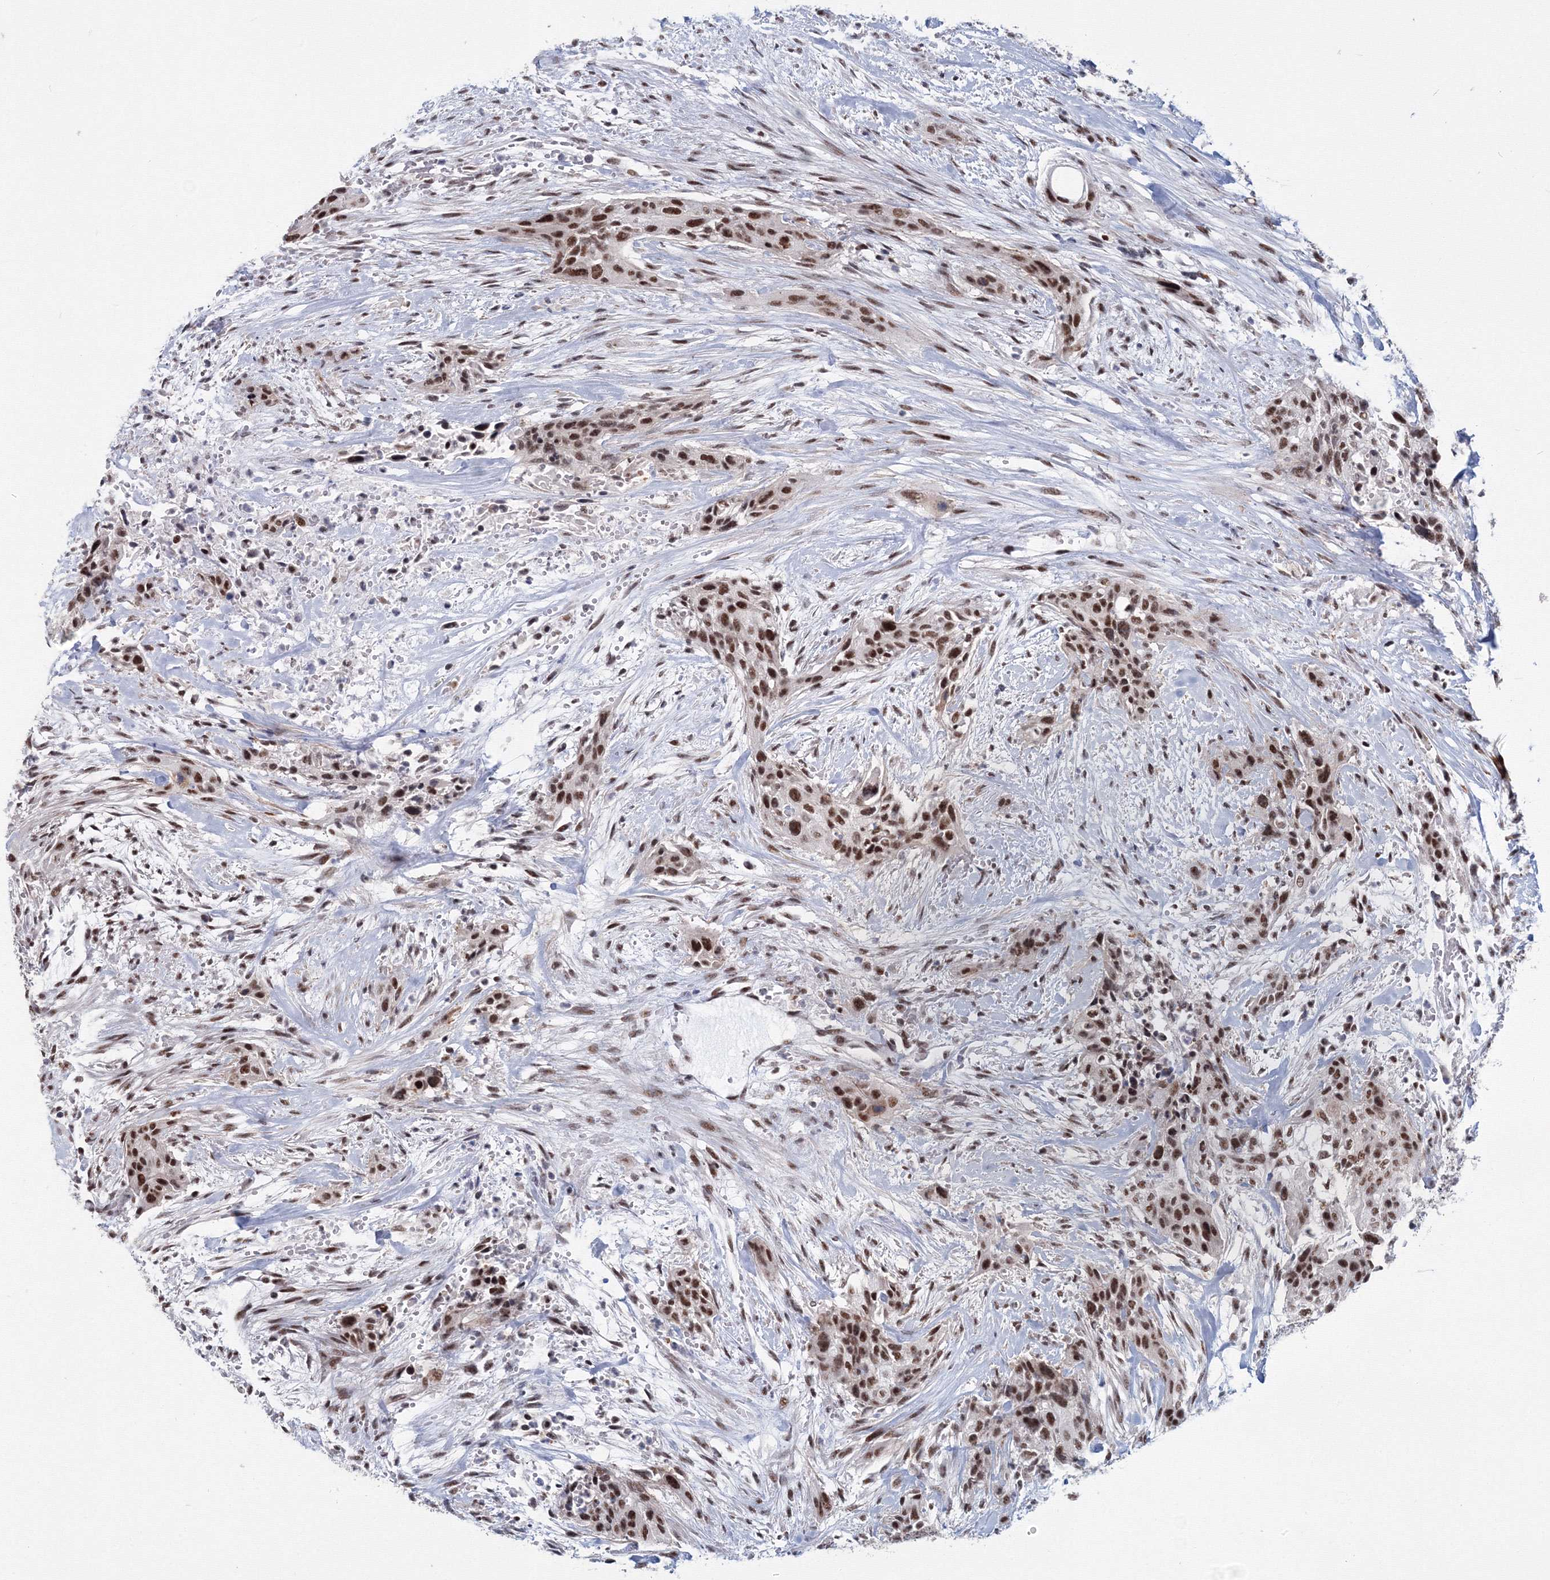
{"staining": {"intensity": "strong", "quantity": ">75%", "location": "nuclear"}, "tissue": "urothelial cancer", "cell_type": "Tumor cells", "image_type": "cancer", "snomed": [{"axis": "morphology", "description": "Urothelial carcinoma, High grade"}, {"axis": "topography", "description": "Urinary bladder"}], "caption": "Protein expression by IHC demonstrates strong nuclear positivity in approximately >75% of tumor cells in urothelial cancer.", "gene": "SF3B6", "patient": {"sex": "male", "age": 35}}